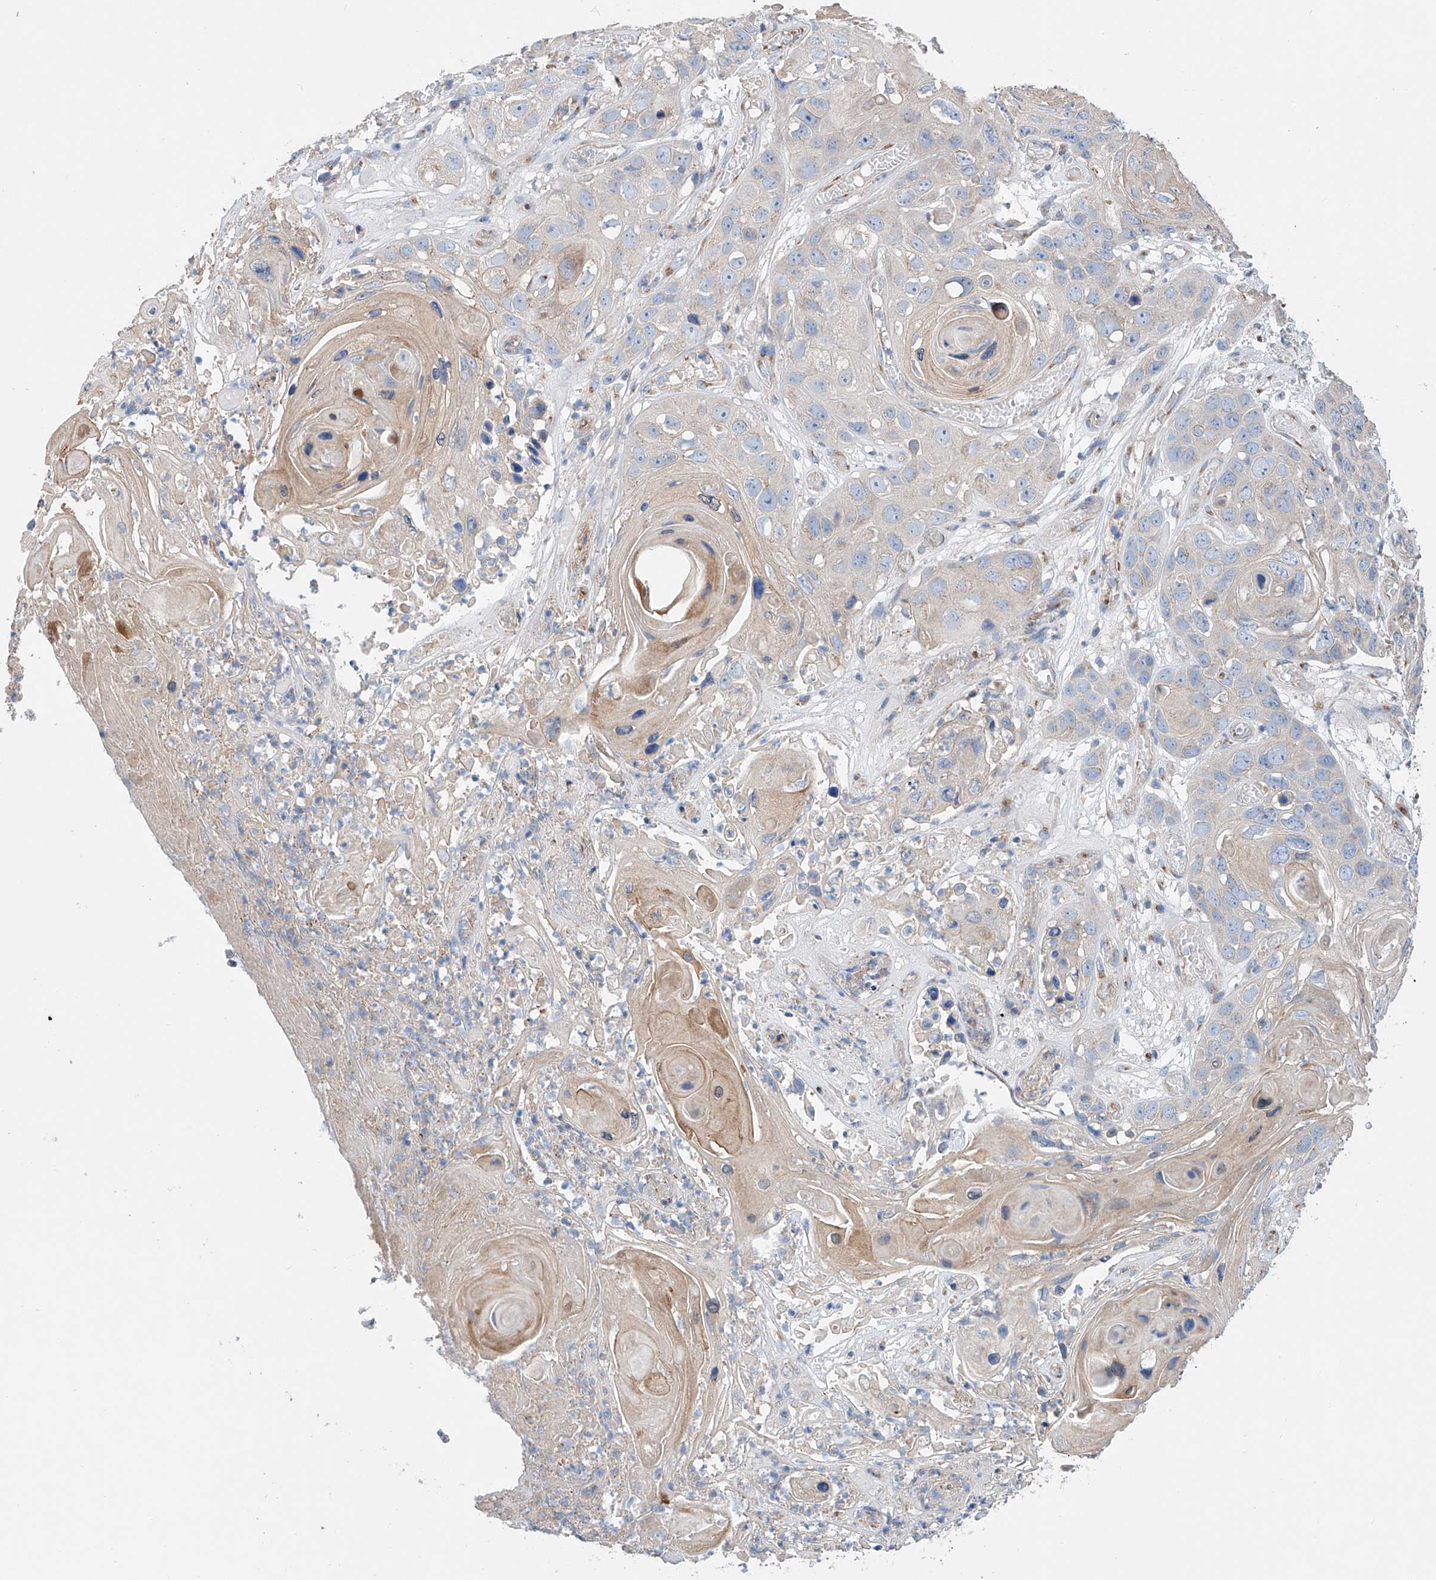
{"staining": {"intensity": "negative", "quantity": "none", "location": "none"}, "tissue": "skin cancer", "cell_type": "Tumor cells", "image_type": "cancer", "snomed": [{"axis": "morphology", "description": "Squamous cell carcinoma, NOS"}, {"axis": "topography", "description": "Skin"}], "caption": "IHC micrograph of skin cancer (squamous cell carcinoma) stained for a protein (brown), which exhibits no staining in tumor cells.", "gene": "SLC22A7", "patient": {"sex": "male", "age": 55}}